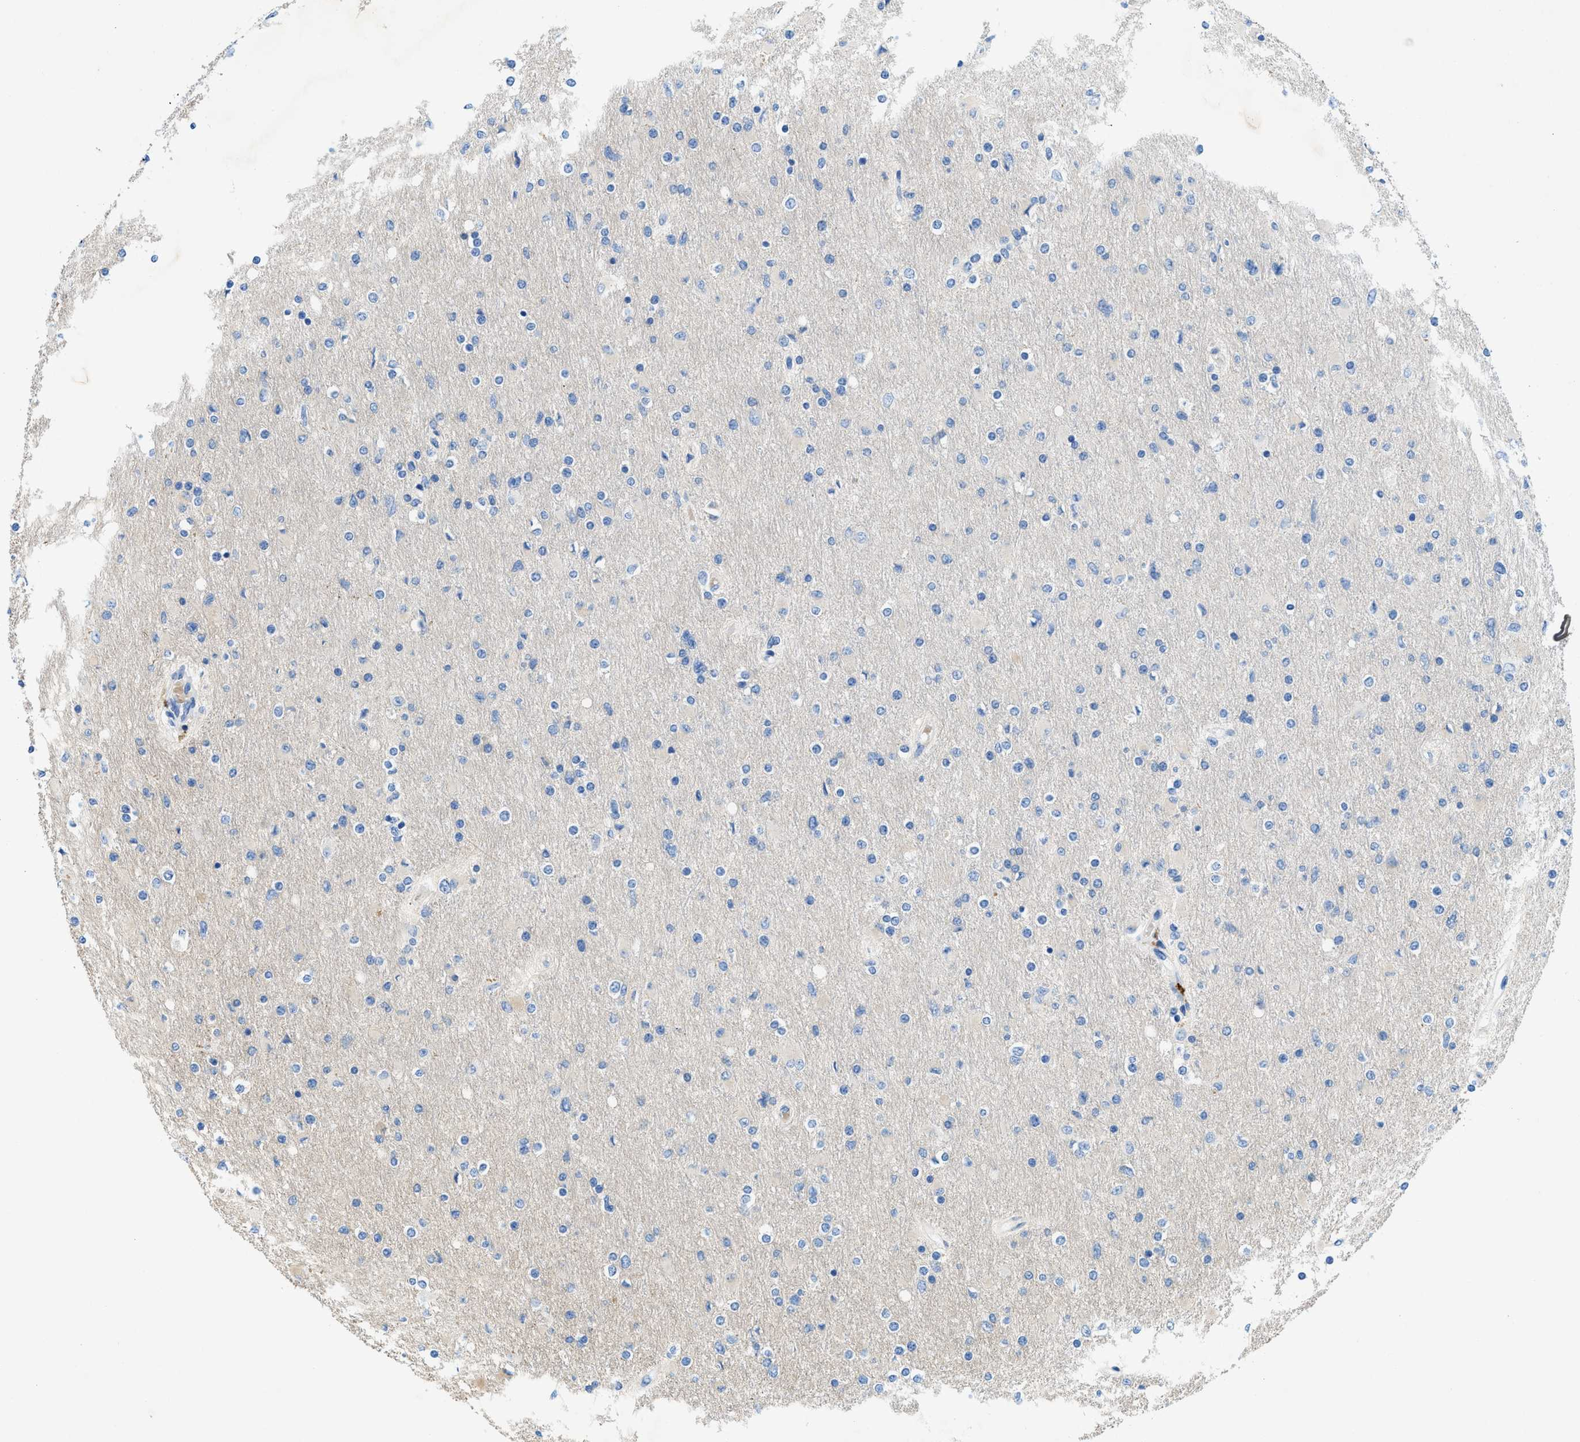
{"staining": {"intensity": "negative", "quantity": "none", "location": "none"}, "tissue": "glioma", "cell_type": "Tumor cells", "image_type": "cancer", "snomed": [{"axis": "morphology", "description": "Glioma, malignant, High grade"}, {"axis": "topography", "description": "Cerebral cortex"}], "caption": "High power microscopy image of an immunohistochemistry image of glioma, revealing no significant expression in tumor cells. The staining is performed using DAB brown chromogen with nuclei counter-stained in using hematoxylin.", "gene": "TMEM248", "patient": {"sex": "female", "age": 36}}